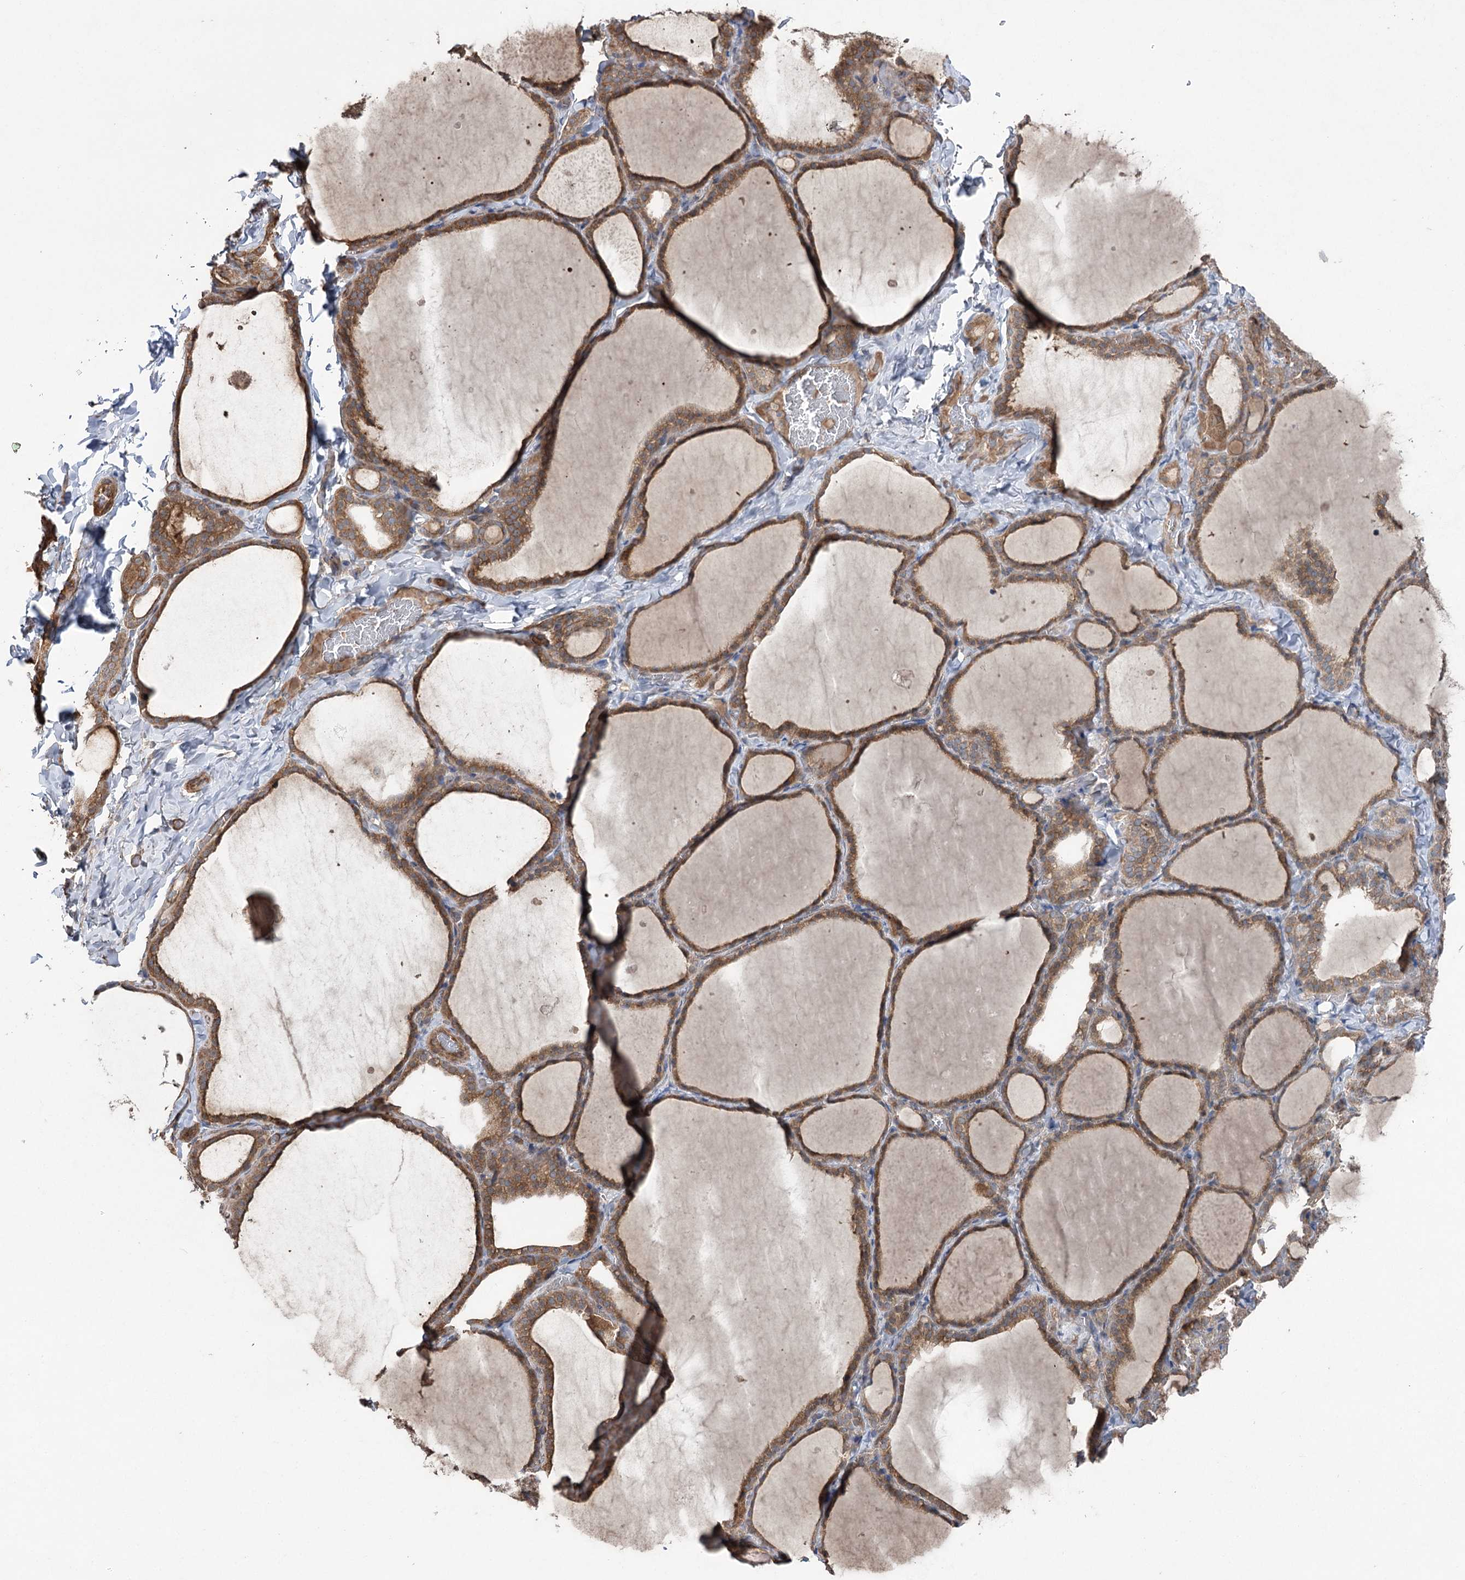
{"staining": {"intensity": "moderate", "quantity": ">75%", "location": "cytoplasmic/membranous"}, "tissue": "thyroid gland", "cell_type": "Glandular cells", "image_type": "normal", "snomed": [{"axis": "morphology", "description": "Normal tissue, NOS"}, {"axis": "topography", "description": "Thyroid gland"}], "caption": "Immunohistochemistry (IHC) image of unremarkable thyroid gland stained for a protein (brown), which demonstrates medium levels of moderate cytoplasmic/membranous expression in about >75% of glandular cells.", "gene": "LARS2", "patient": {"sex": "female", "age": 22}}